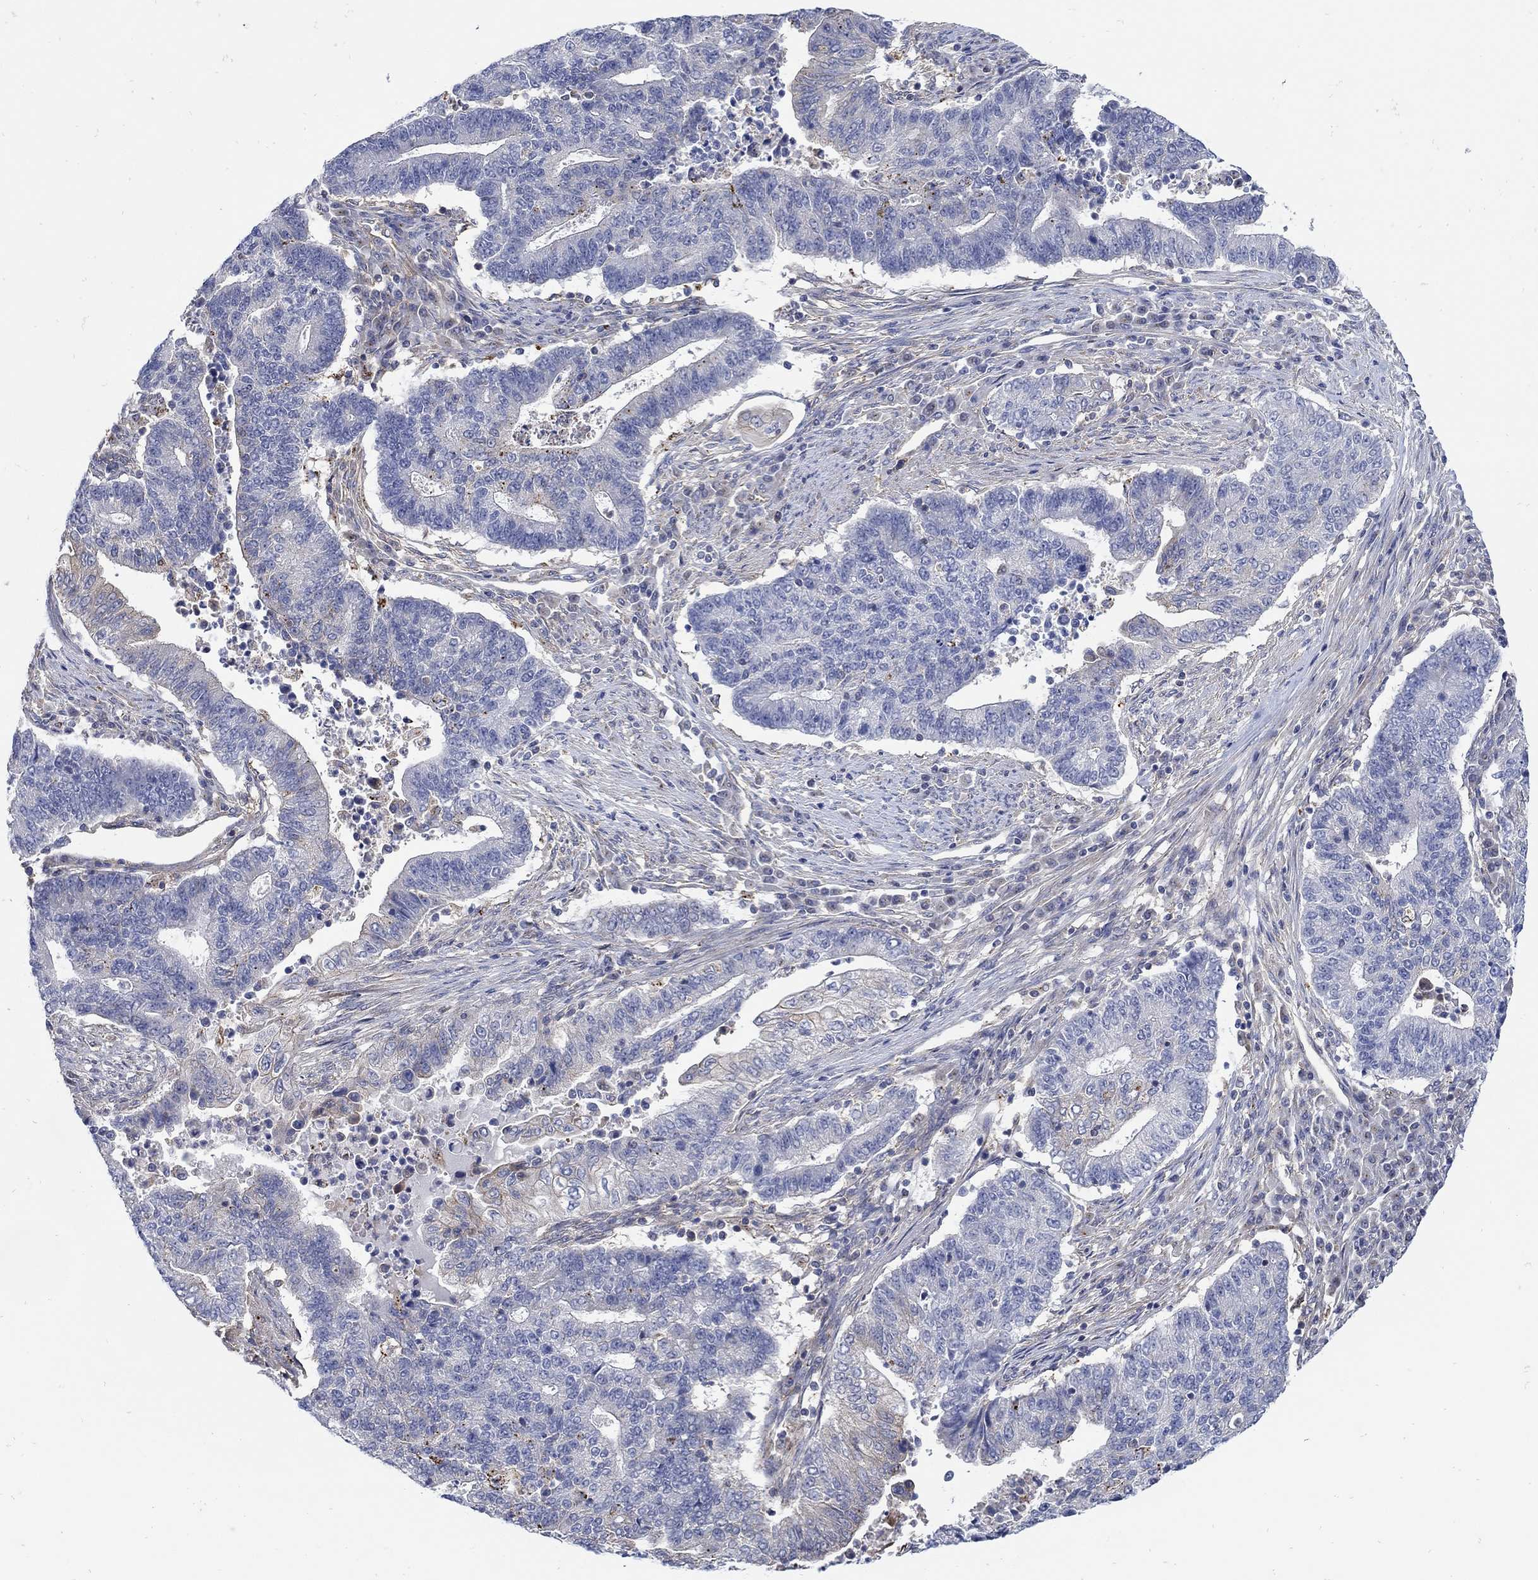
{"staining": {"intensity": "negative", "quantity": "none", "location": "none"}, "tissue": "endometrial cancer", "cell_type": "Tumor cells", "image_type": "cancer", "snomed": [{"axis": "morphology", "description": "Adenocarcinoma, NOS"}, {"axis": "topography", "description": "Uterus"}, {"axis": "topography", "description": "Endometrium"}], "caption": "The micrograph exhibits no significant expression in tumor cells of endometrial cancer (adenocarcinoma).", "gene": "TEKT3", "patient": {"sex": "female", "age": 54}}